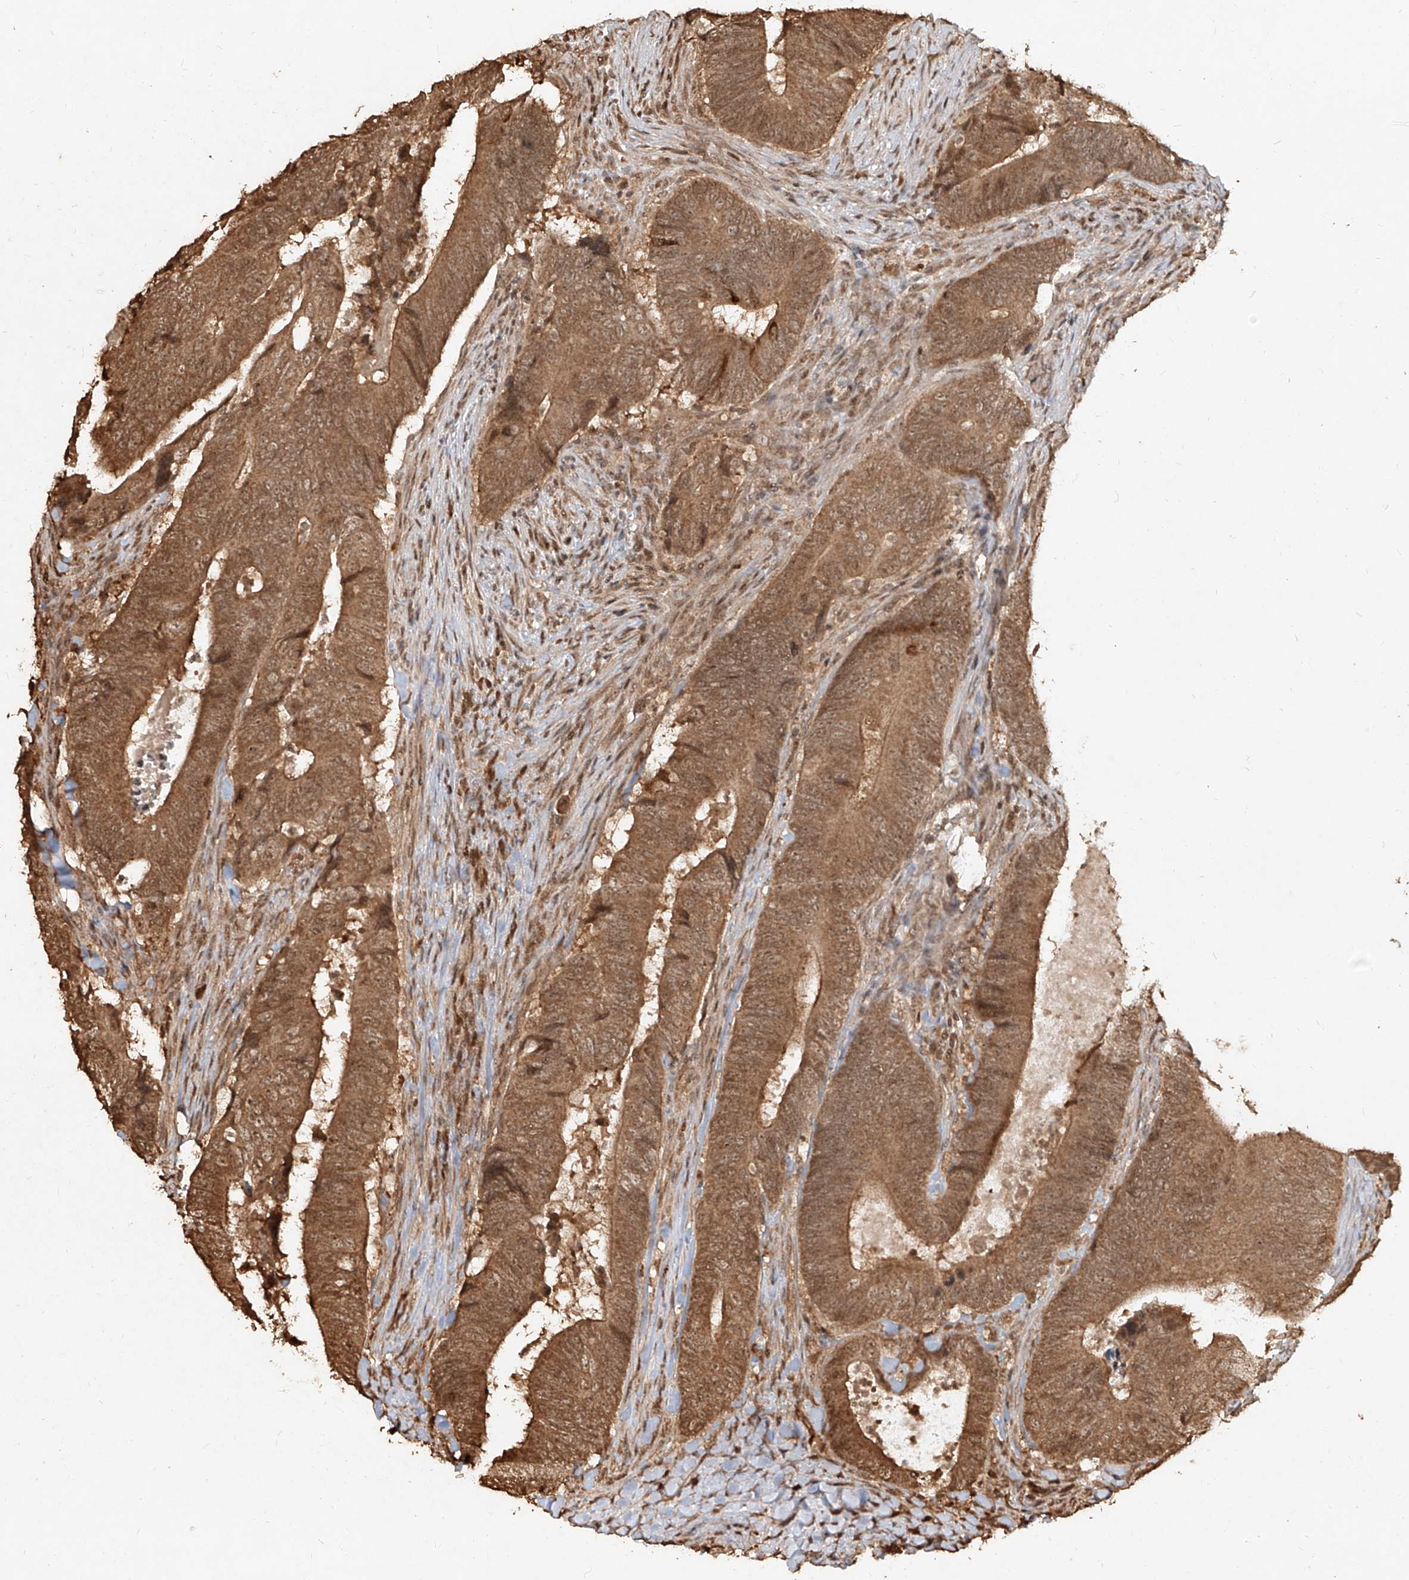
{"staining": {"intensity": "moderate", "quantity": ">75%", "location": "cytoplasmic/membranous,nuclear"}, "tissue": "colorectal cancer", "cell_type": "Tumor cells", "image_type": "cancer", "snomed": [{"axis": "morphology", "description": "Normal tissue, NOS"}, {"axis": "morphology", "description": "Adenocarcinoma, NOS"}, {"axis": "topography", "description": "Colon"}], "caption": "An image of colorectal cancer stained for a protein demonstrates moderate cytoplasmic/membranous and nuclear brown staining in tumor cells.", "gene": "UBE2K", "patient": {"sex": "male", "age": 56}}